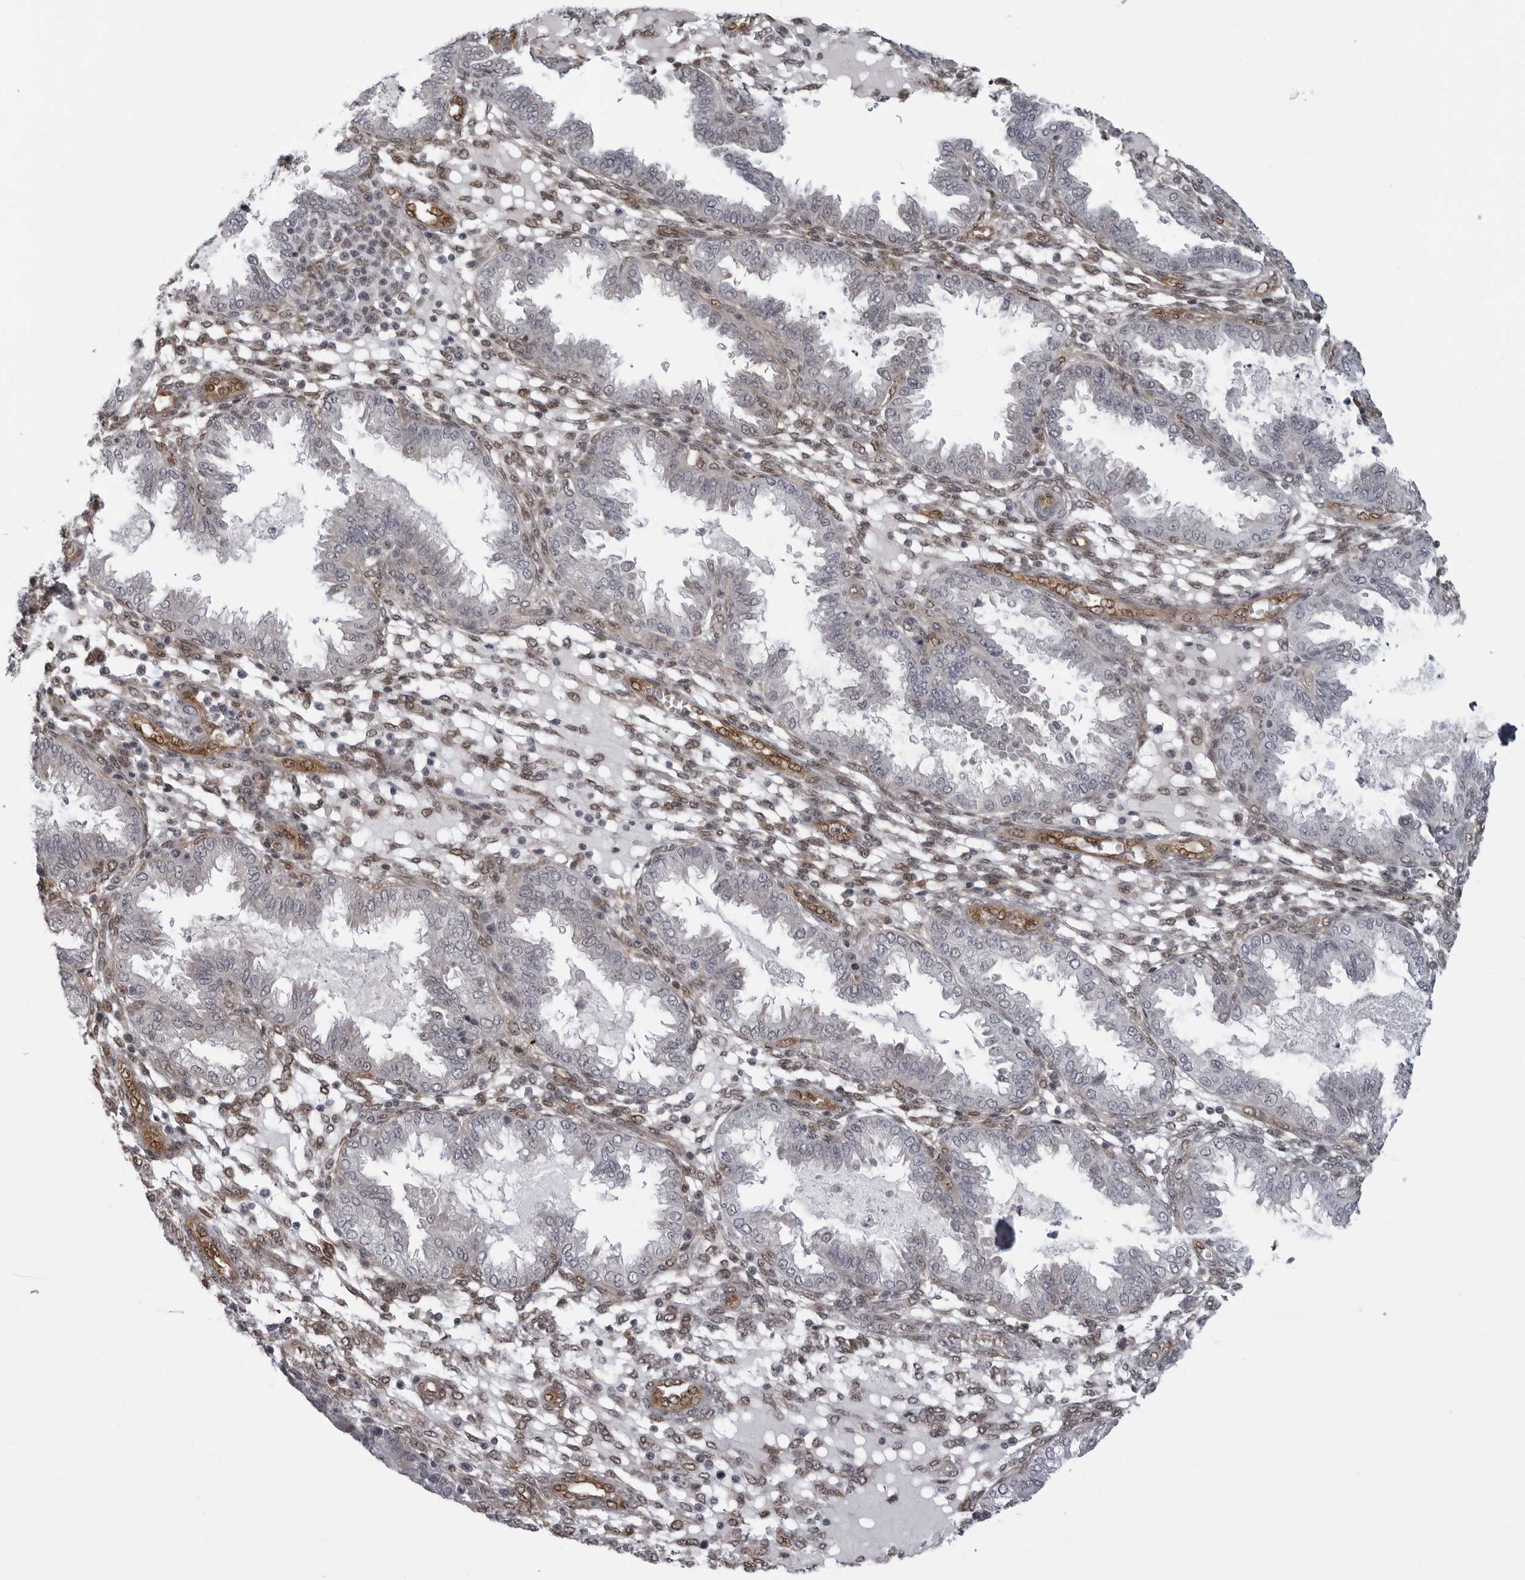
{"staining": {"intensity": "moderate", "quantity": ">75%", "location": "nuclear"}, "tissue": "endometrium", "cell_type": "Cells in endometrial stroma", "image_type": "normal", "snomed": [{"axis": "morphology", "description": "Normal tissue, NOS"}, {"axis": "topography", "description": "Endometrium"}], "caption": "The micrograph reveals immunohistochemical staining of benign endometrium. There is moderate nuclear staining is present in approximately >75% of cells in endometrial stroma. The staining was performed using DAB (3,3'-diaminobenzidine) to visualize the protein expression in brown, while the nuclei were stained in blue with hematoxylin (Magnification: 20x).", "gene": "MAPK12", "patient": {"sex": "female", "age": 33}}